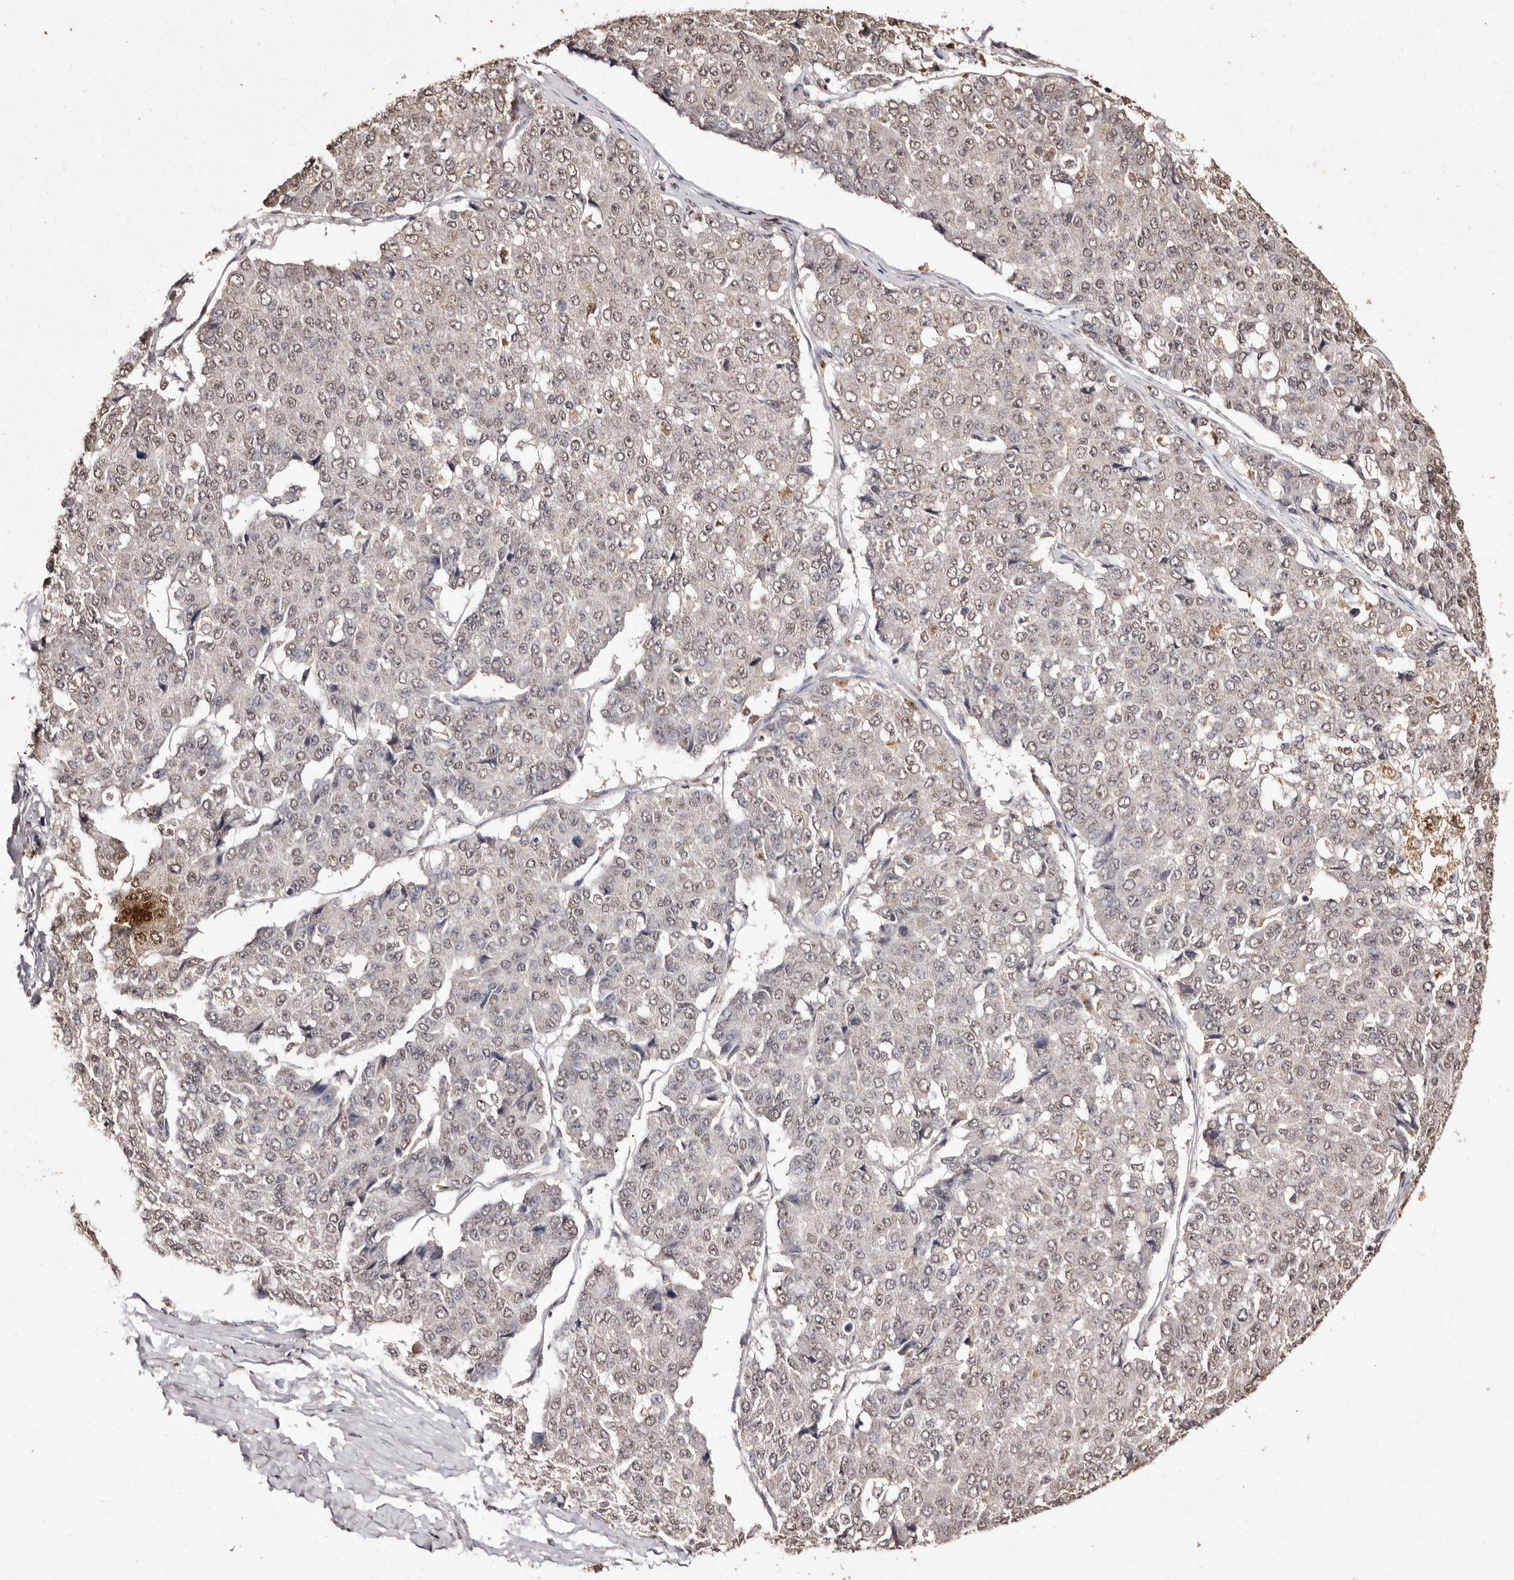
{"staining": {"intensity": "weak", "quantity": ">75%", "location": "nuclear"}, "tissue": "pancreatic cancer", "cell_type": "Tumor cells", "image_type": "cancer", "snomed": [{"axis": "morphology", "description": "Adenocarcinoma, NOS"}, {"axis": "topography", "description": "Pancreas"}], "caption": "High-magnification brightfield microscopy of adenocarcinoma (pancreatic) stained with DAB (3,3'-diaminobenzidine) (brown) and counterstained with hematoxylin (blue). tumor cells exhibit weak nuclear positivity is seen in about>75% of cells.", "gene": "ERBB4", "patient": {"sex": "male", "age": 50}}